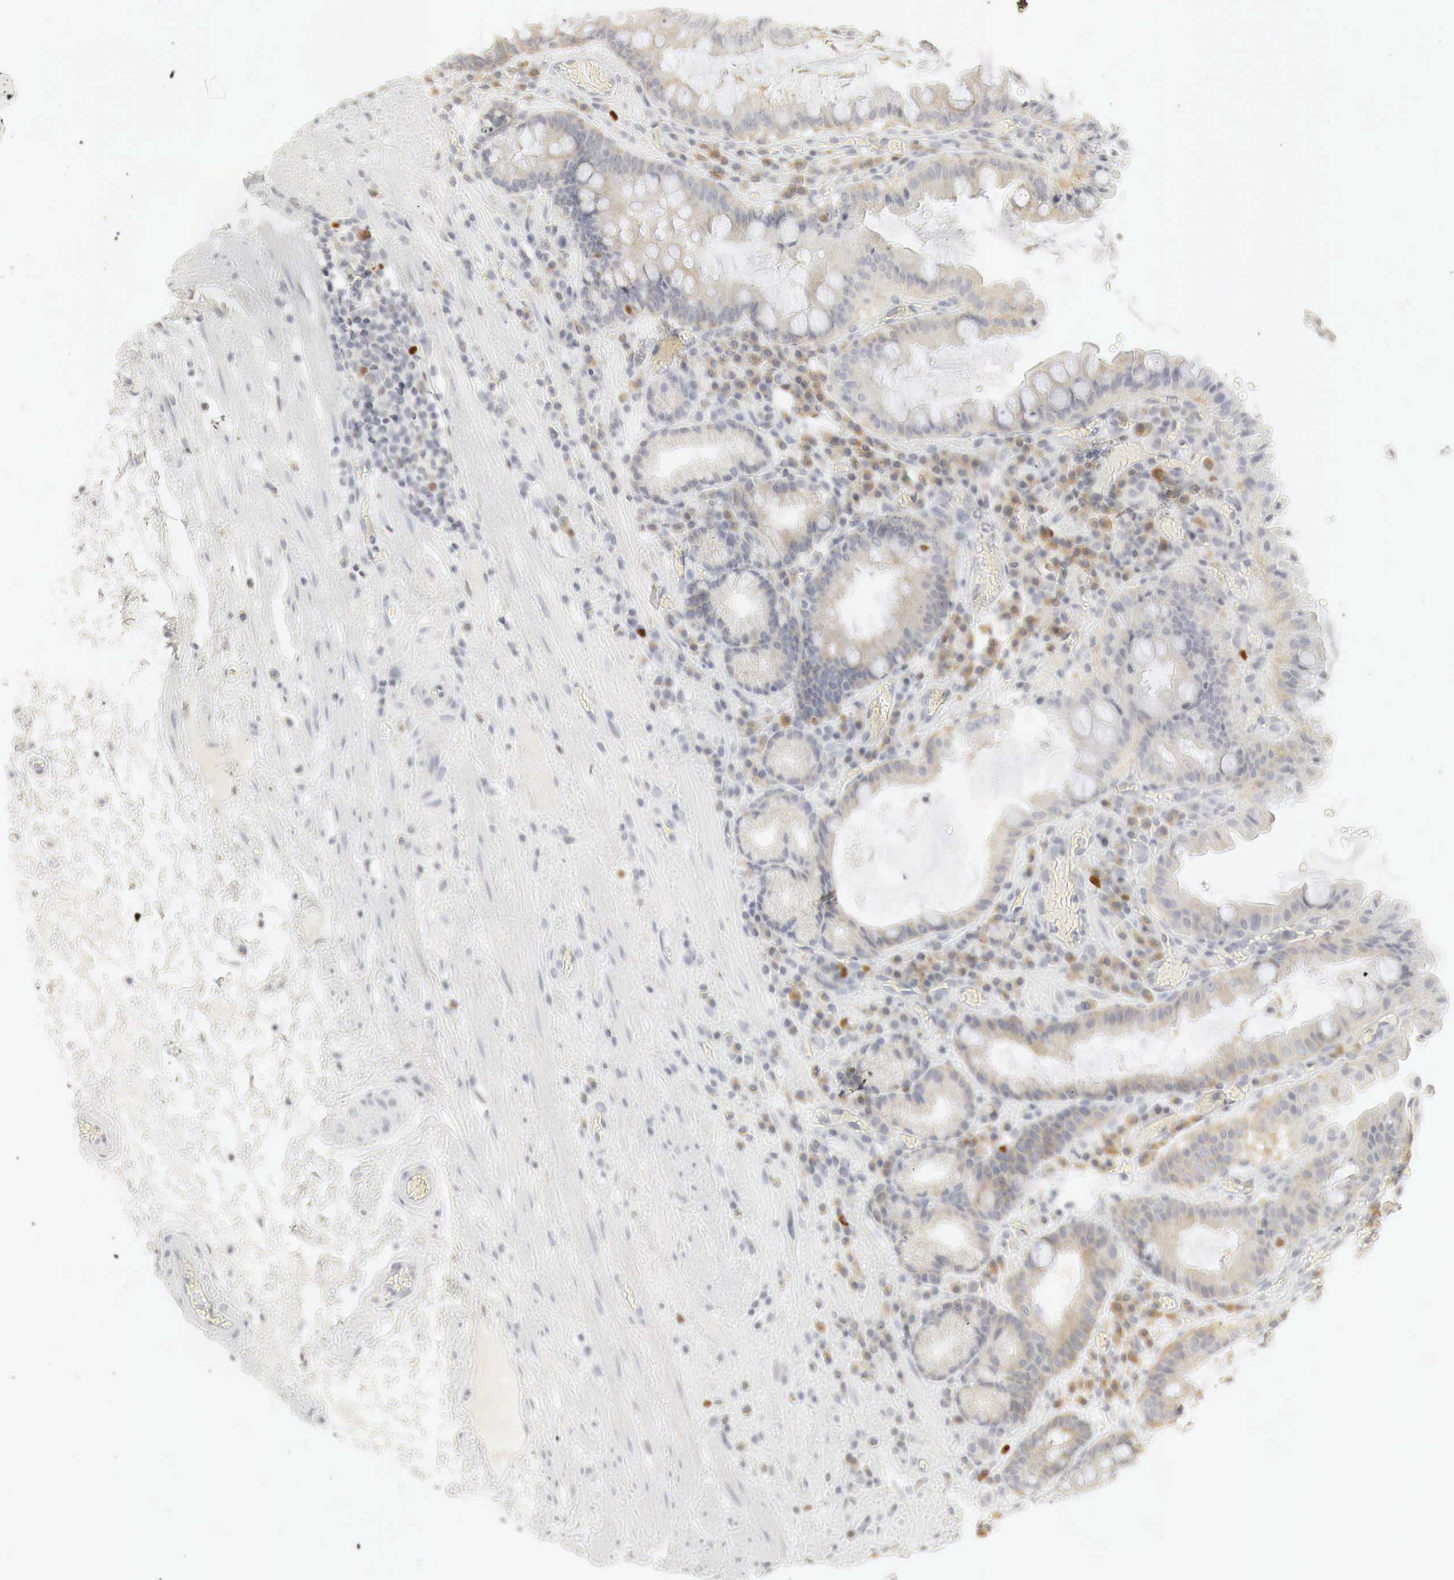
{"staining": {"intensity": "weak", "quantity": "<25%", "location": "cytoplasmic/membranous"}, "tissue": "stomach", "cell_type": "Glandular cells", "image_type": "normal", "snomed": [{"axis": "morphology", "description": "Normal tissue, NOS"}, {"axis": "topography", "description": "Stomach, lower"}, {"axis": "topography", "description": "Duodenum"}], "caption": "This image is of unremarkable stomach stained with immunohistochemistry (IHC) to label a protein in brown with the nuclei are counter-stained blue. There is no expression in glandular cells. (IHC, brightfield microscopy, high magnification).", "gene": "TP63", "patient": {"sex": "male", "age": 84}}